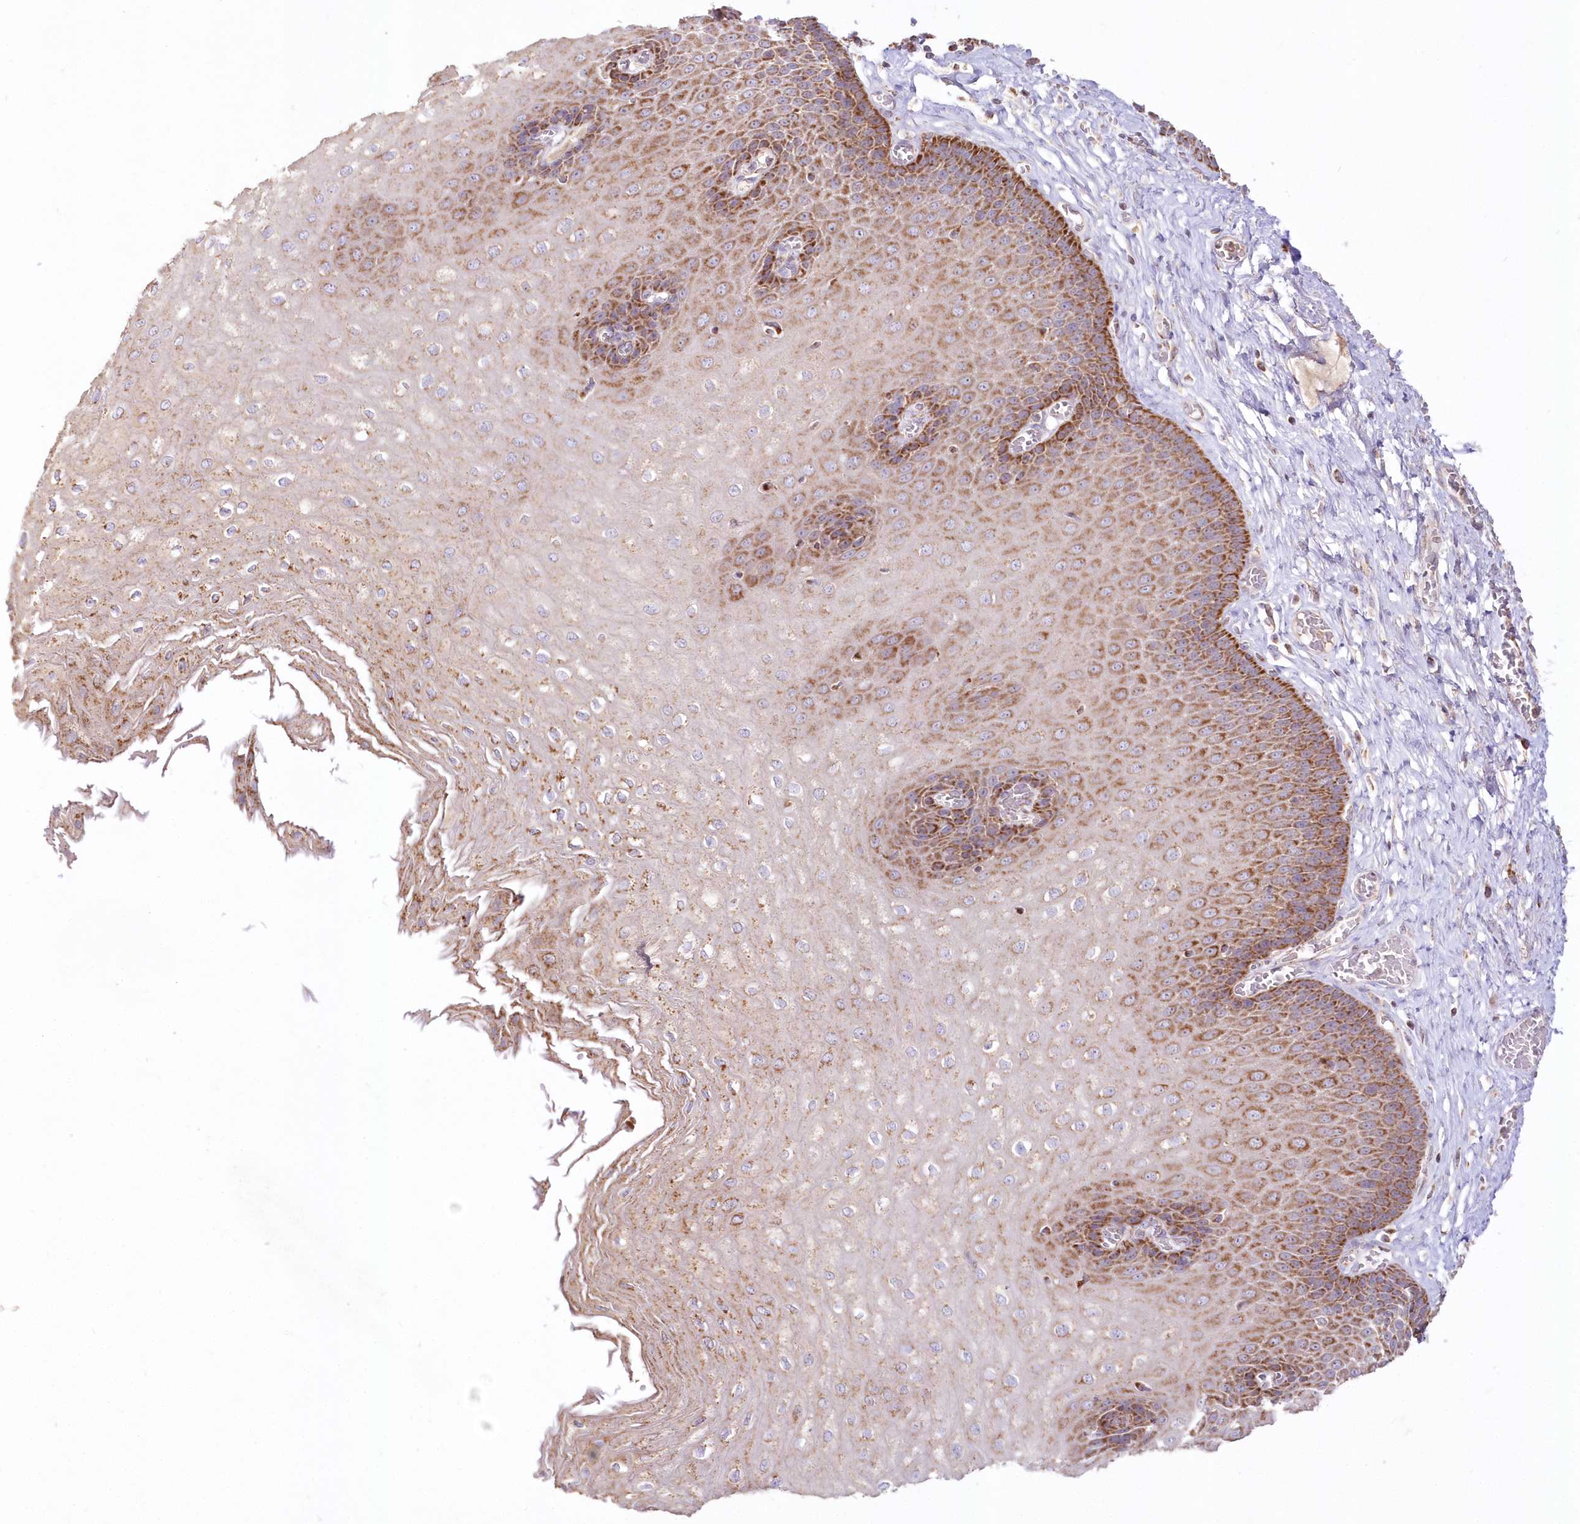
{"staining": {"intensity": "strong", "quantity": ">75%", "location": "cytoplasmic/membranous"}, "tissue": "esophagus", "cell_type": "Squamous epithelial cells", "image_type": "normal", "snomed": [{"axis": "morphology", "description": "Normal tissue, NOS"}, {"axis": "topography", "description": "Esophagus"}], "caption": "Benign esophagus exhibits strong cytoplasmic/membranous staining in about >75% of squamous epithelial cells, visualized by immunohistochemistry.", "gene": "DNA2", "patient": {"sex": "male", "age": 60}}